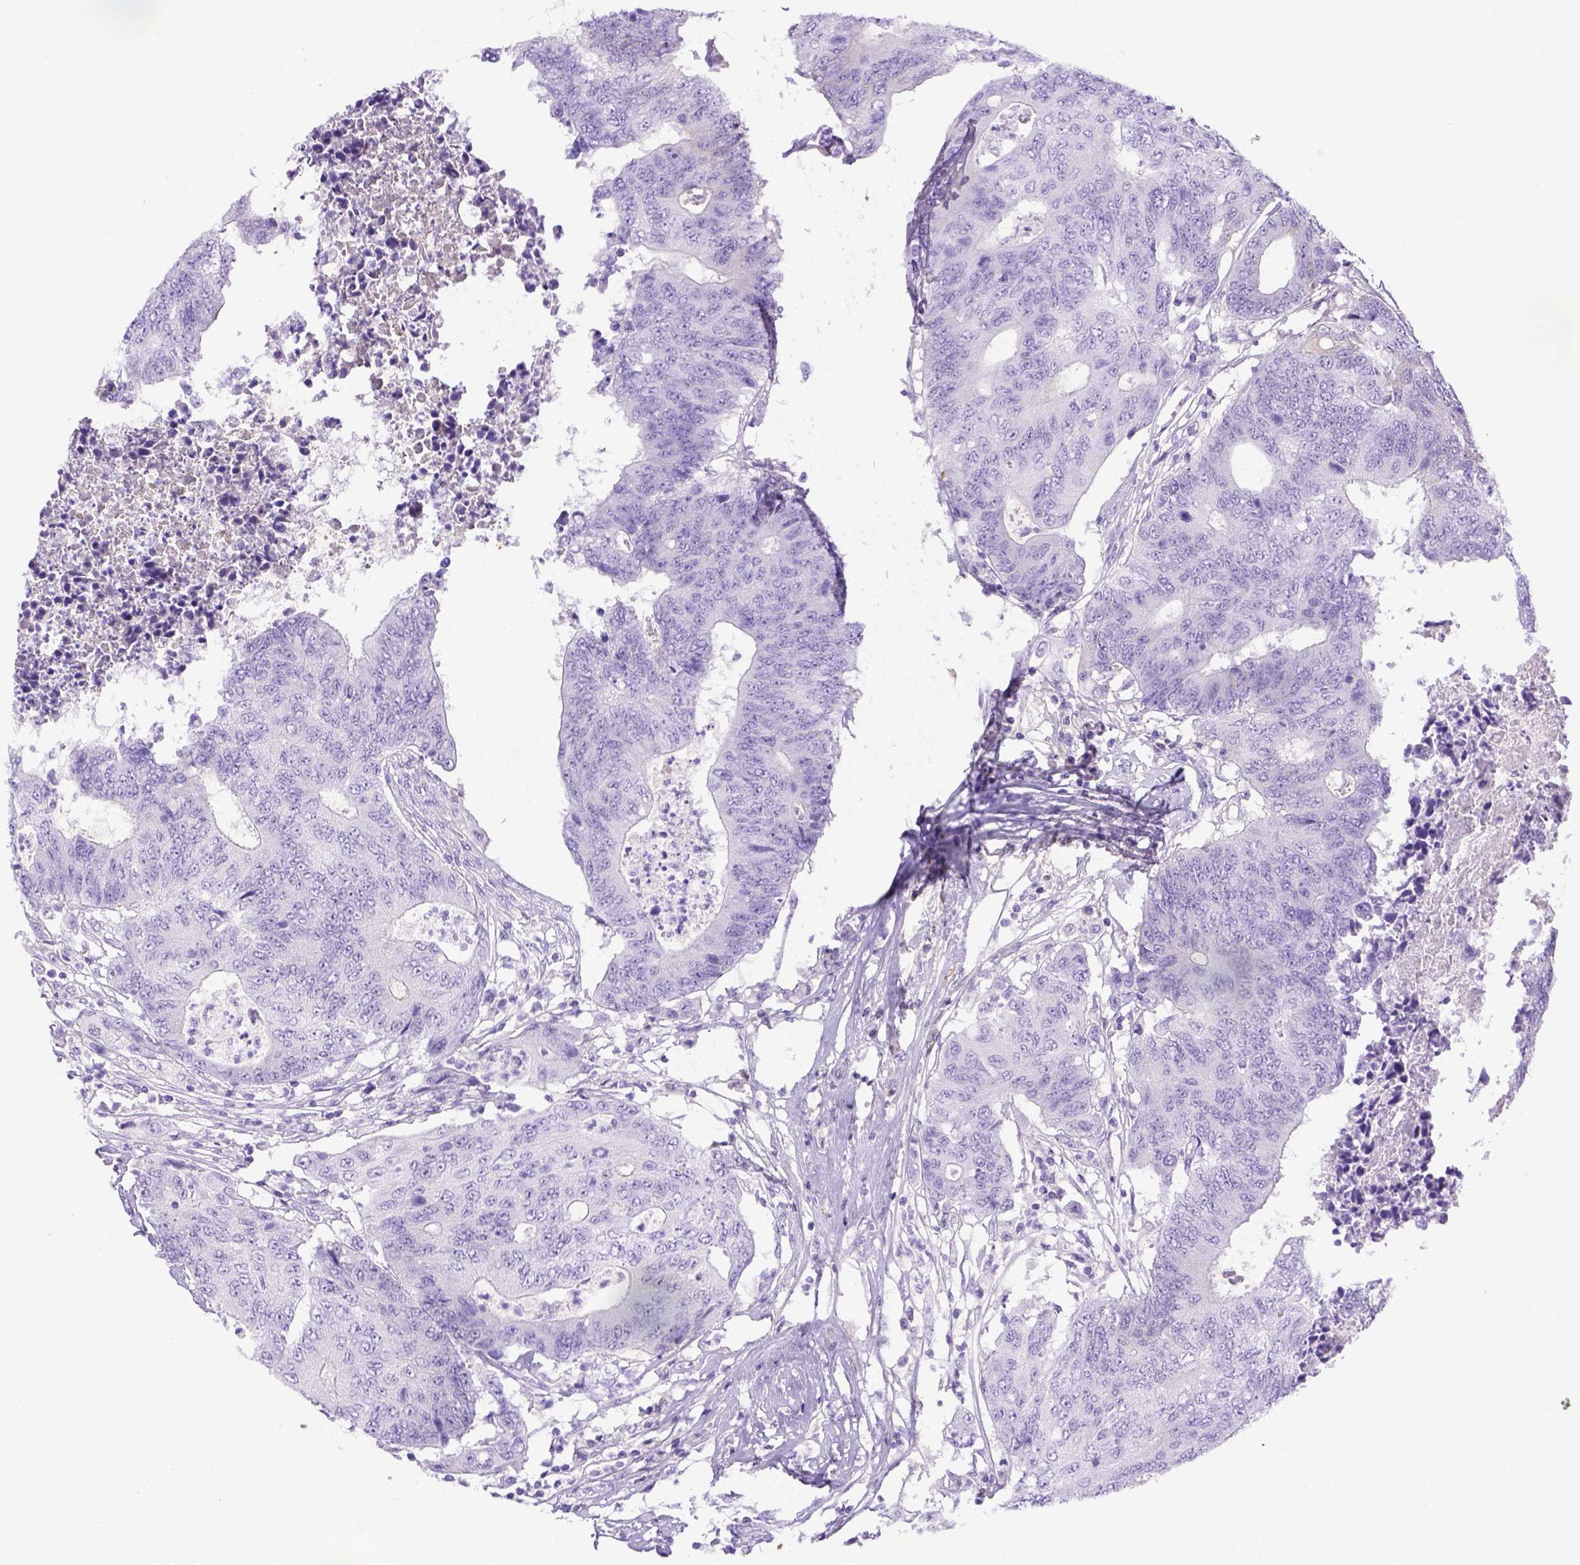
{"staining": {"intensity": "negative", "quantity": "none", "location": "none"}, "tissue": "colorectal cancer", "cell_type": "Tumor cells", "image_type": "cancer", "snomed": [{"axis": "morphology", "description": "Adenocarcinoma, NOS"}, {"axis": "topography", "description": "Colon"}], "caption": "A high-resolution histopathology image shows immunohistochemistry staining of colorectal cancer (adenocarcinoma), which reveals no significant staining in tumor cells. Brightfield microscopy of IHC stained with DAB (brown) and hematoxylin (blue), captured at high magnification.", "gene": "ITIH4", "patient": {"sex": "female", "age": 48}}